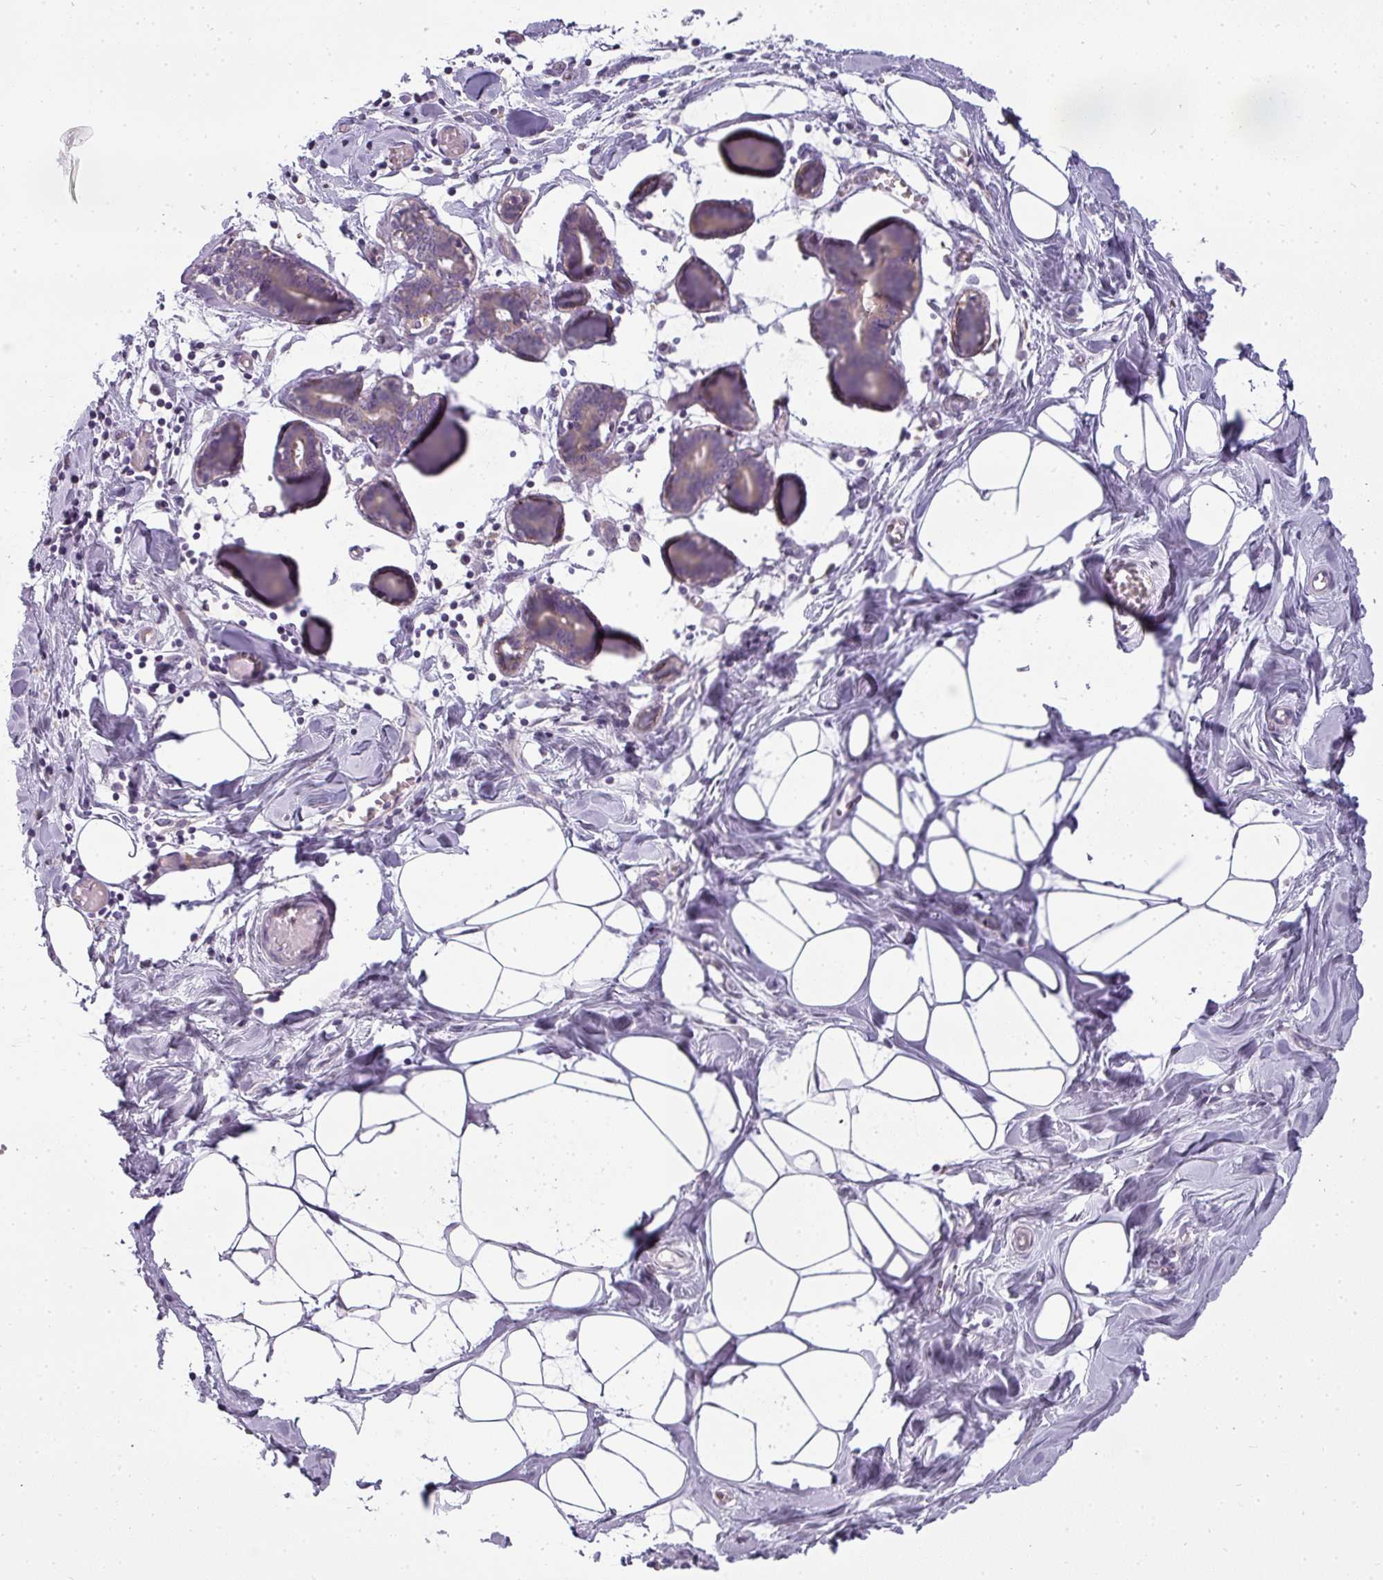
{"staining": {"intensity": "negative", "quantity": "none", "location": "none"}, "tissue": "breast", "cell_type": "Adipocytes", "image_type": "normal", "snomed": [{"axis": "morphology", "description": "Normal tissue, NOS"}, {"axis": "topography", "description": "Breast"}], "caption": "There is no significant expression in adipocytes of breast. (Stains: DAB (3,3'-diaminobenzidine) IHC with hematoxylin counter stain, Microscopy: brightfield microscopy at high magnification).", "gene": "ATP6V1D", "patient": {"sex": "female", "age": 27}}